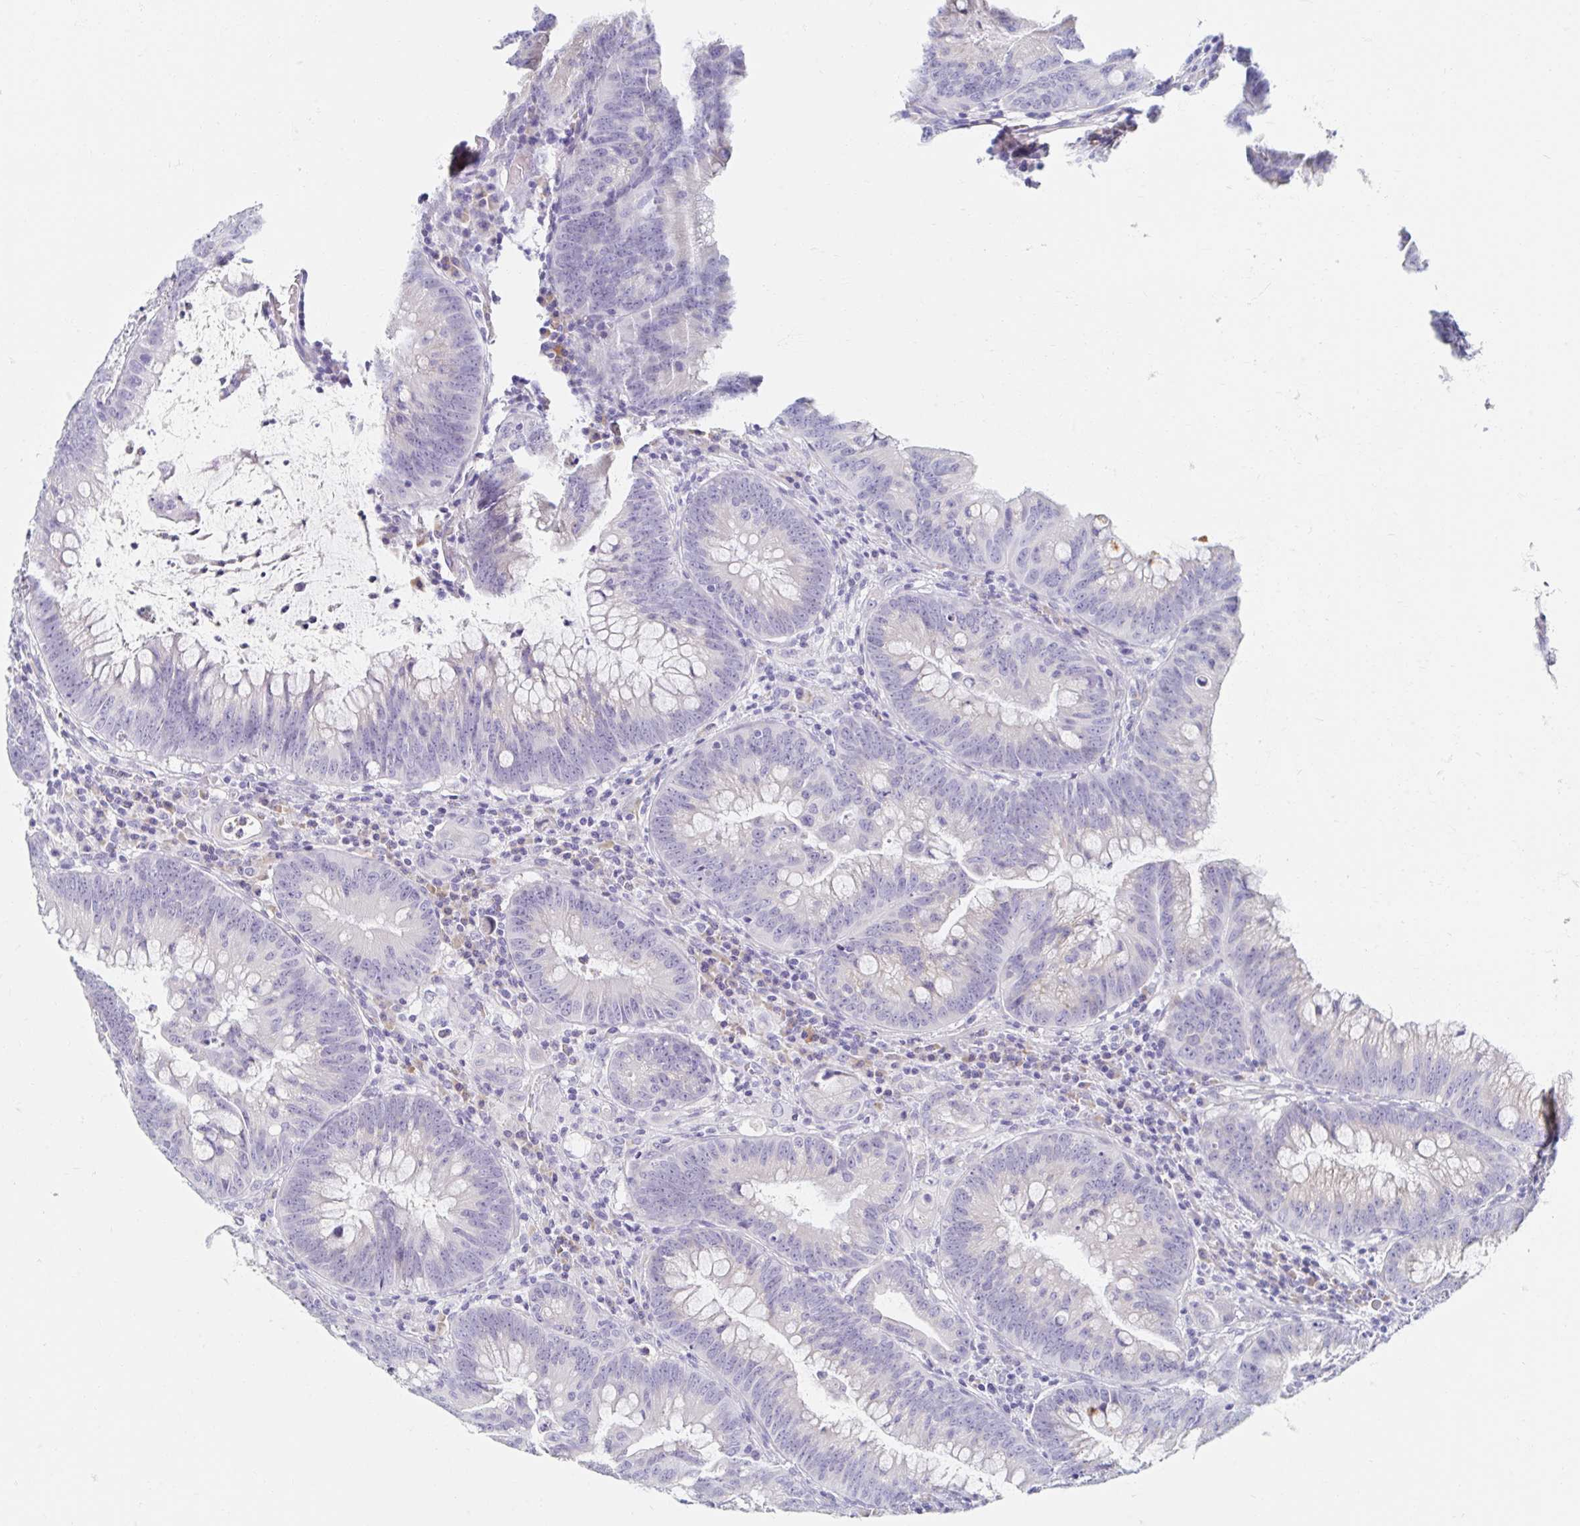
{"staining": {"intensity": "negative", "quantity": "none", "location": "none"}, "tissue": "colorectal cancer", "cell_type": "Tumor cells", "image_type": "cancer", "snomed": [{"axis": "morphology", "description": "Adenocarcinoma, NOS"}, {"axis": "topography", "description": "Colon"}], "caption": "Colorectal cancer (adenocarcinoma) was stained to show a protein in brown. There is no significant positivity in tumor cells. (IHC, brightfield microscopy, high magnification).", "gene": "MYLK2", "patient": {"sex": "male", "age": 62}}